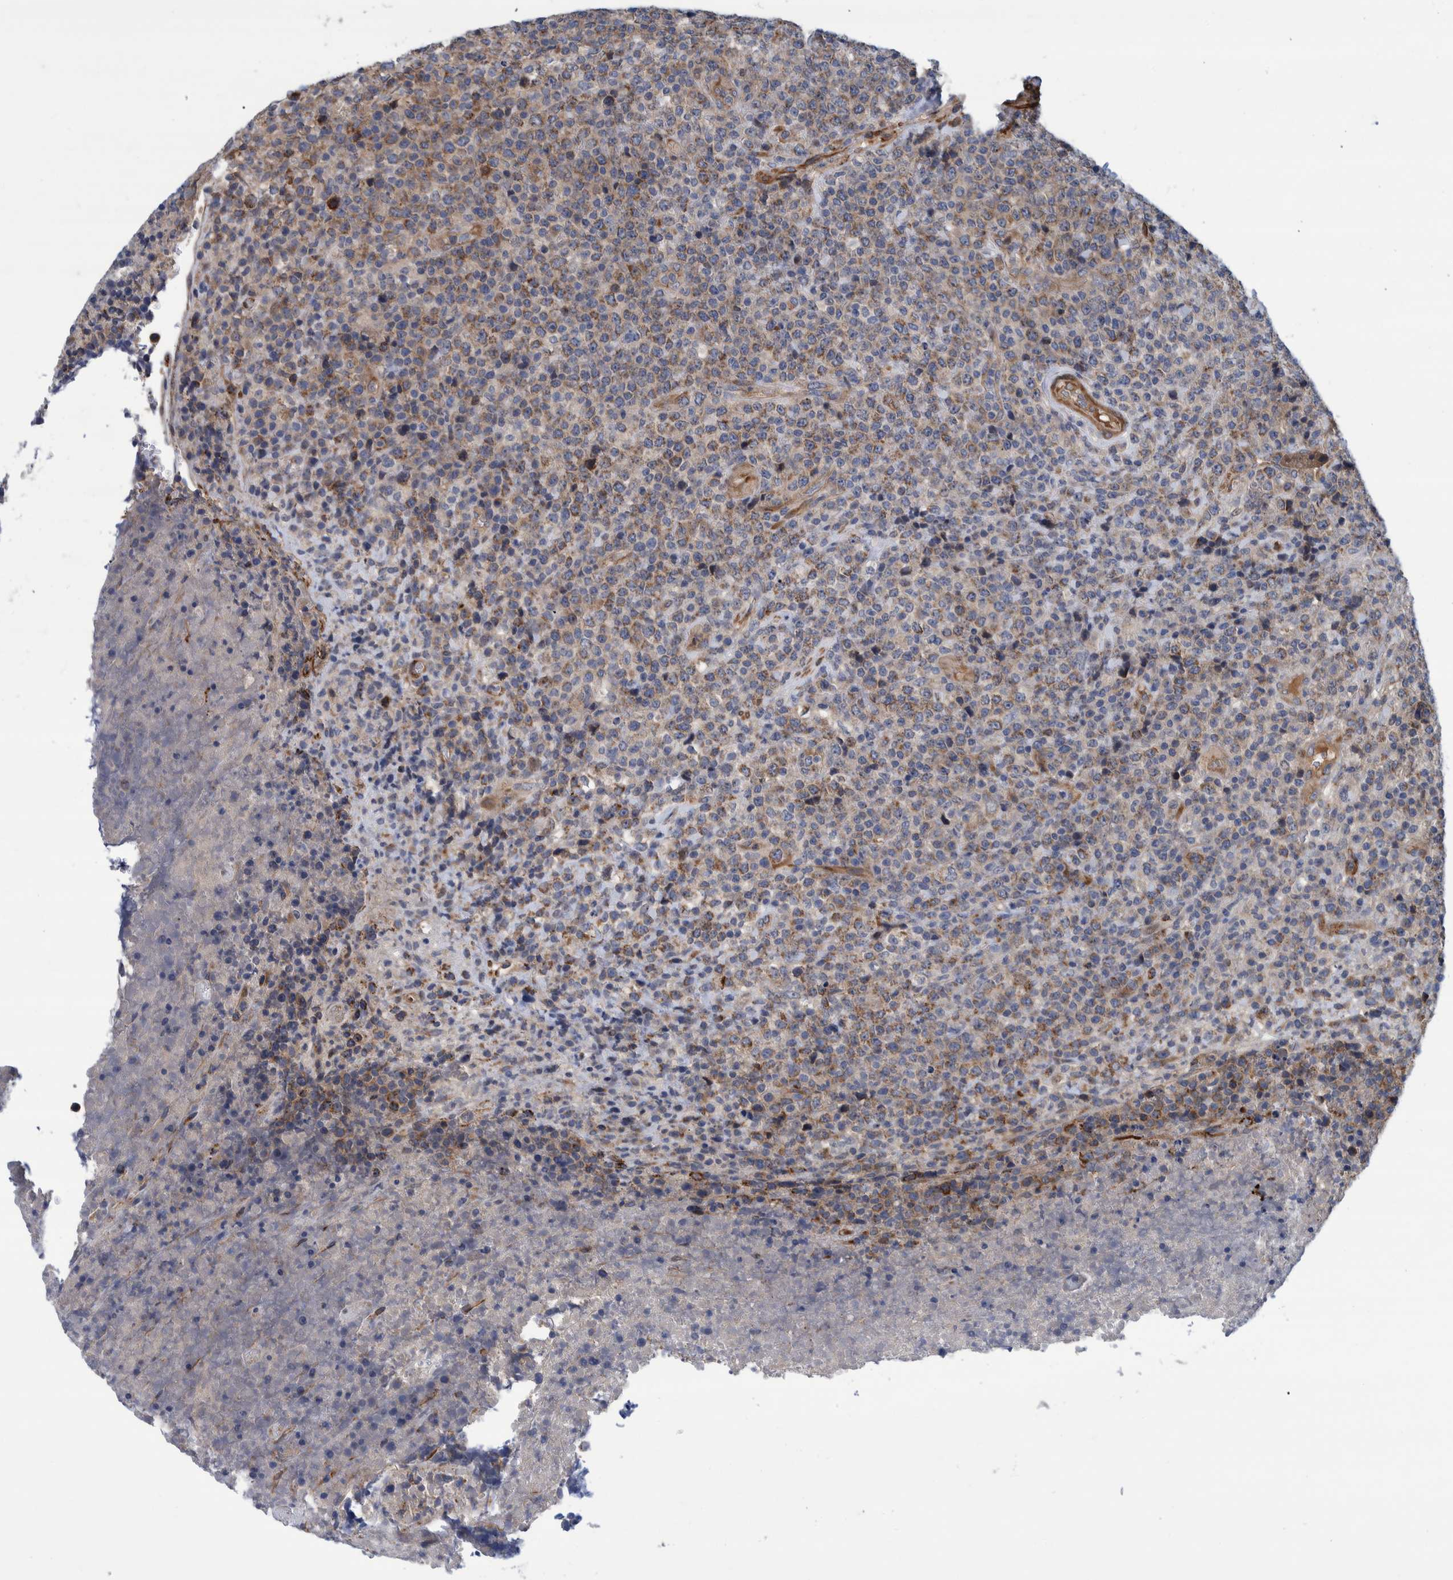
{"staining": {"intensity": "moderate", "quantity": "25%-75%", "location": "cytoplasmic/membranous"}, "tissue": "lymphoma", "cell_type": "Tumor cells", "image_type": "cancer", "snomed": [{"axis": "morphology", "description": "Malignant lymphoma, non-Hodgkin's type, High grade"}, {"axis": "topography", "description": "Lymph node"}], "caption": "Lymphoma stained for a protein reveals moderate cytoplasmic/membranous positivity in tumor cells.", "gene": "GRPEL2", "patient": {"sex": "male", "age": 13}}